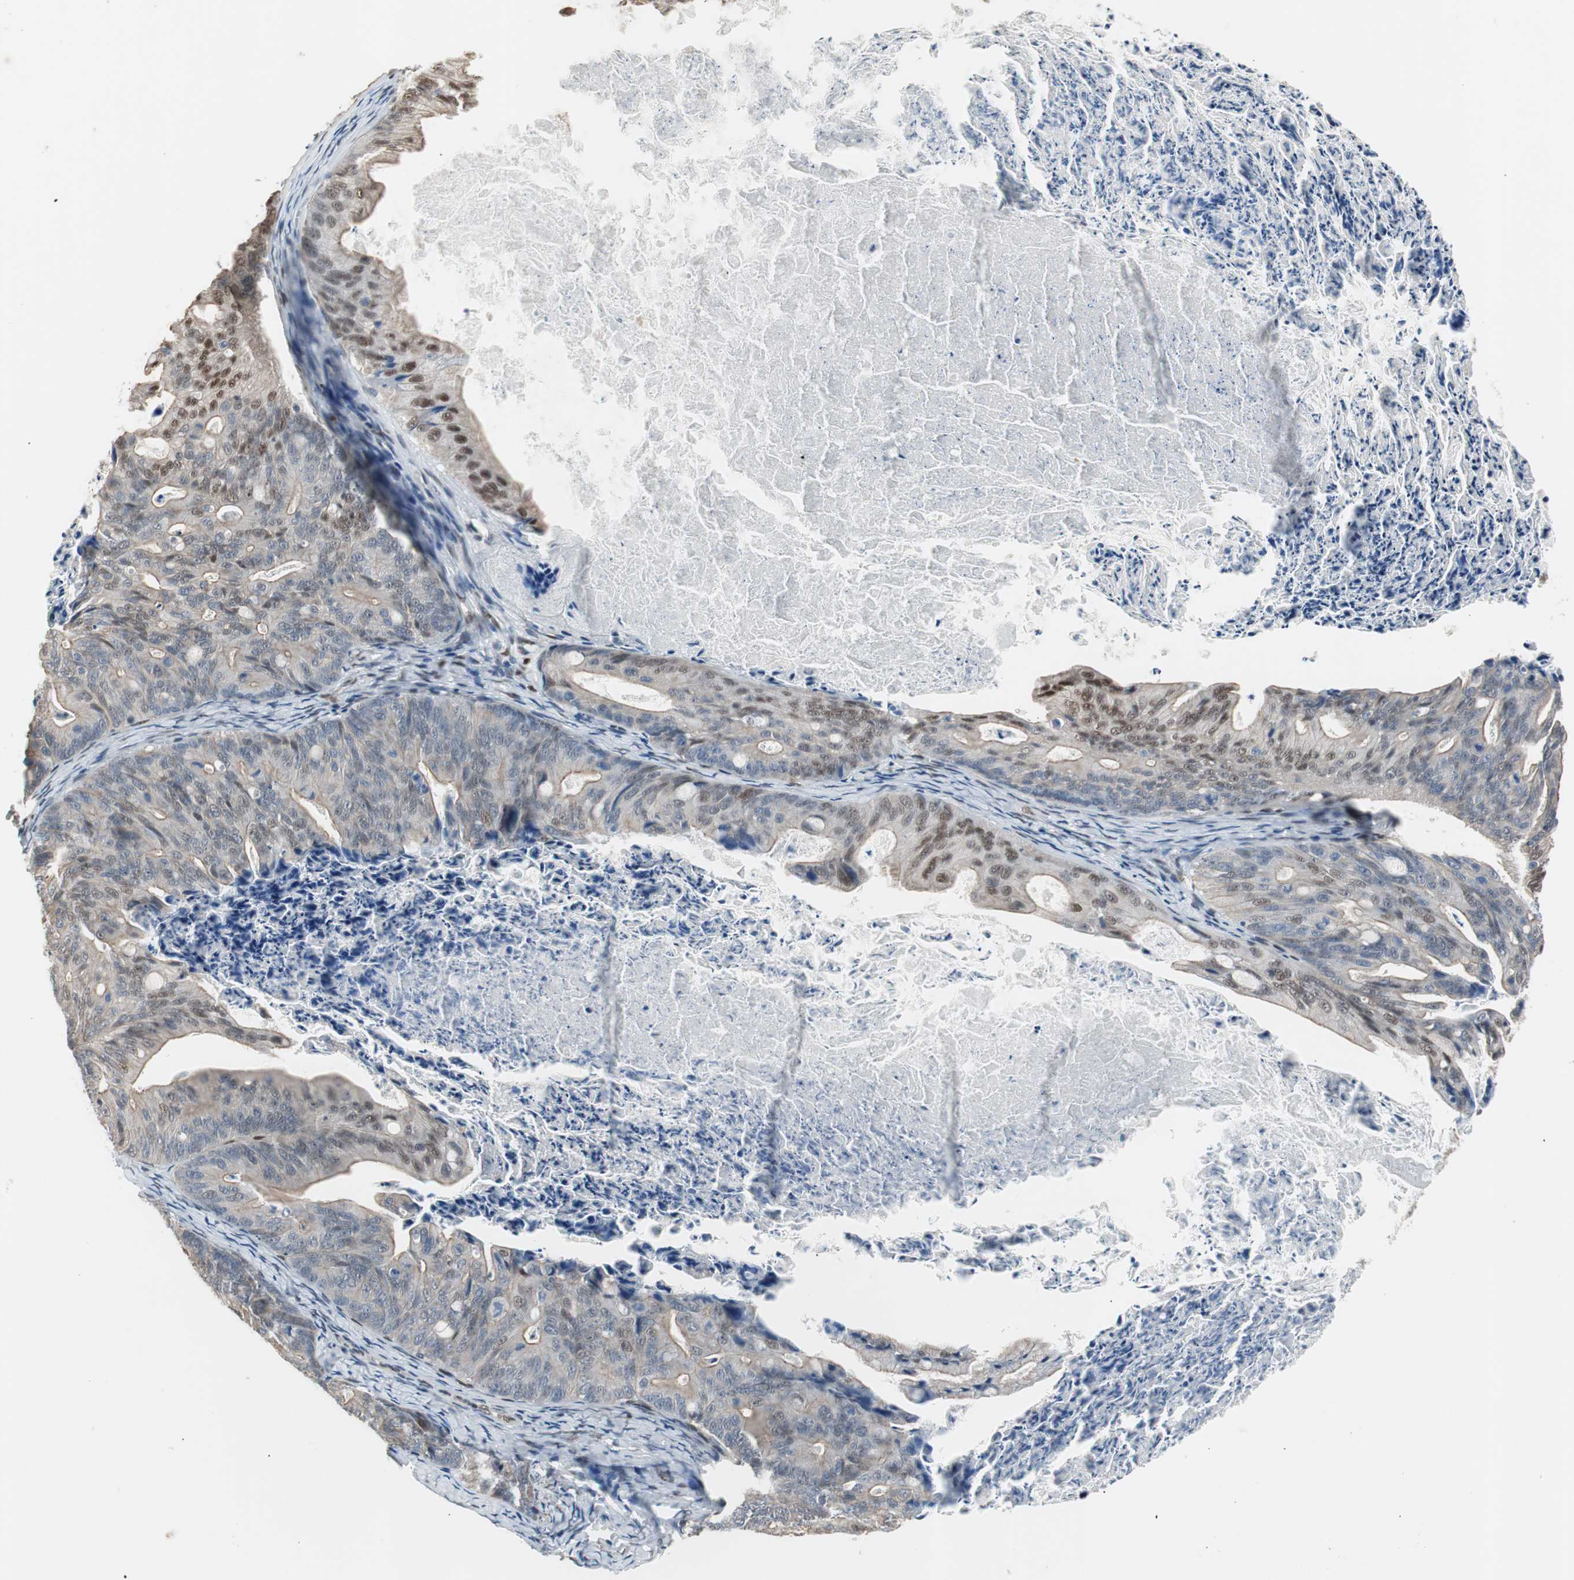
{"staining": {"intensity": "weak", "quantity": "25%-75%", "location": "cytoplasmic/membranous,nuclear"}, "tissue": "ovarian cancer", "cell_type": "Tumor cells", "image_type": "cancer", "snomed": [{"axis": "morphology", "description": "Cystadenocarcinoma, mucinous, NOS"}, {"axis": "topography", "description": "Ovary"}], "caption": "Brown immunohistochemical staining in human ovarian mucinous cystadenocarcinoma exhibits weak cytoplasmic/membranous and nuclear expression in approximately 25%-75% of tumor cells.", "gene": "PML", "patient": {"sex": "female", "age": 37}}